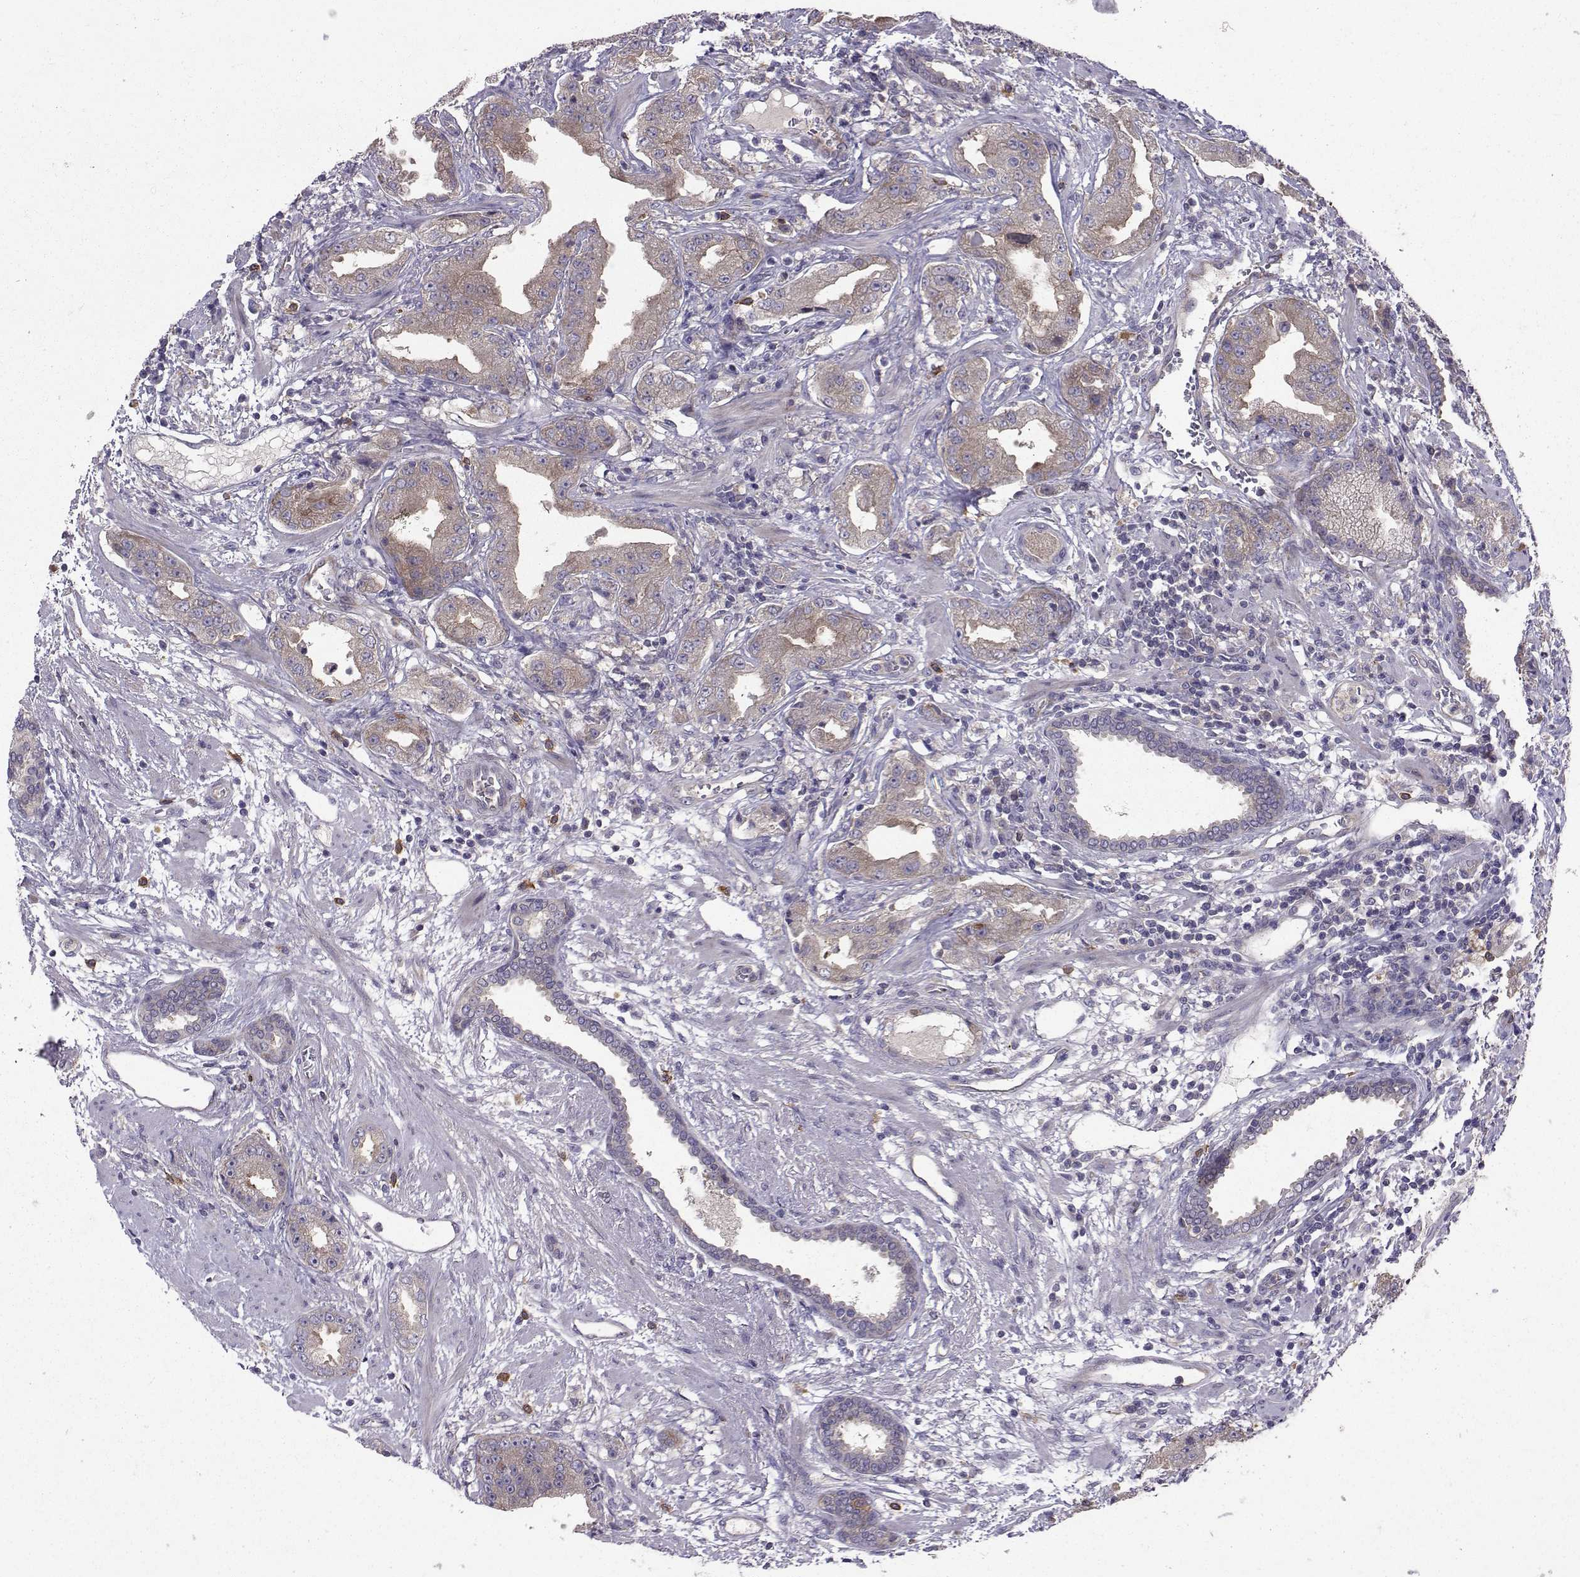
{"staining": {"intensity": "weak", "quantity": ">75%", "location": "cytoplasmic/membranous"}, "tissue": "prostate cancer", "cell_type": "Tumor cells", "image_type": "cancer", "snomed": [{"axis": "morphology", "description": "Adenocarcinoma, Low grade"}, {"axis": "topography", "description": "Prostate"}], "caption": "Protein expression analysis of prostate cancer reveals weak cytoplasmic/membranous staining in approximately >75% of tumor cells.", "gene": "STXBP5", "patient": {"sex": "male", "age": 62}}